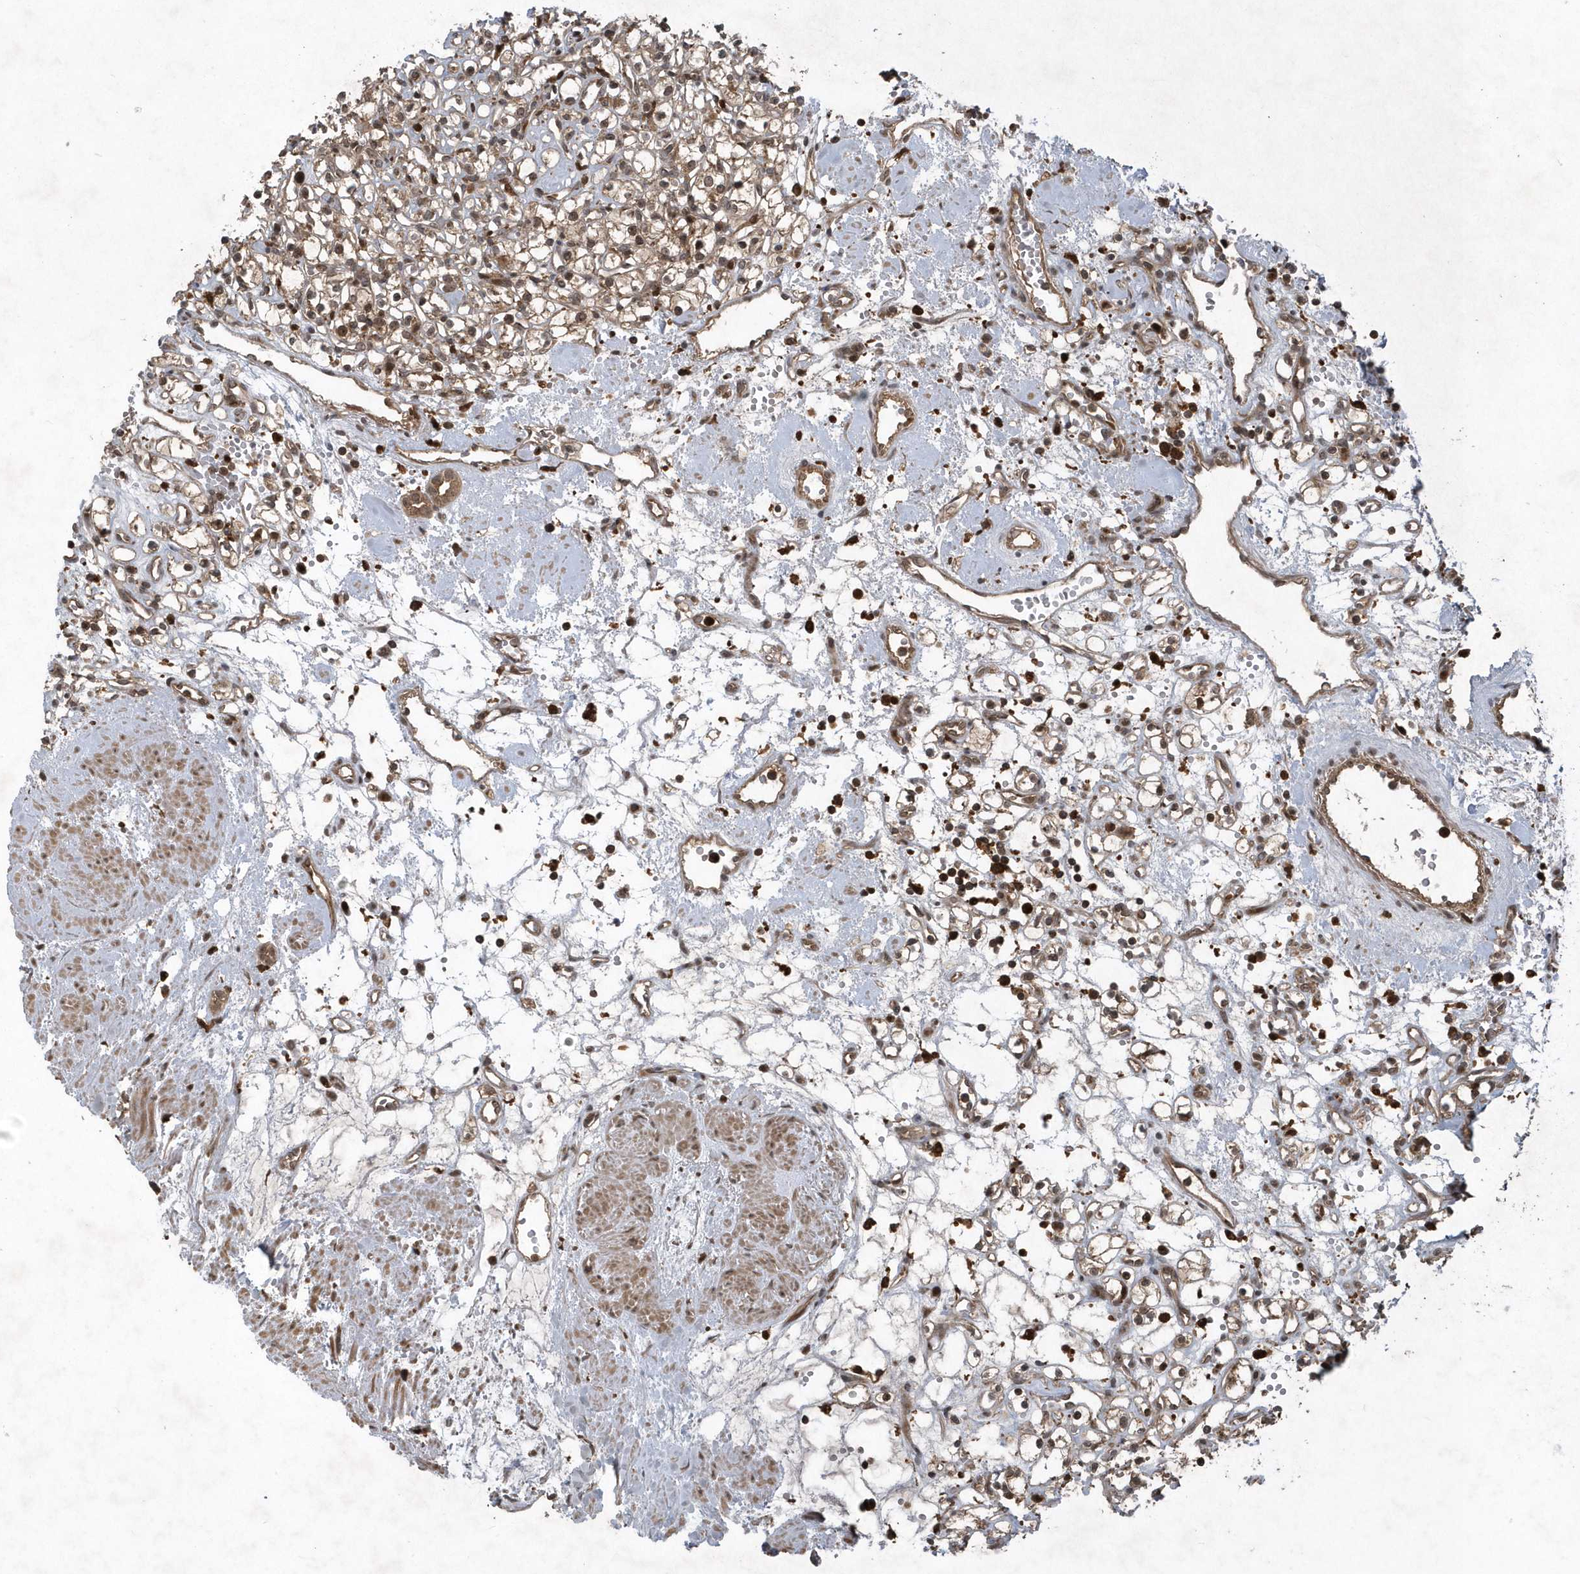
{"staining": {"intensity": "weak", "quantity": ">75%", "location": "cytoplasmic/membranous"}, "tissue": "renal cancer", "cell_type": "Tumor cells", "image_type": "cancer", "snomed": [{"axis": "morphology", "description": "Adenocarcinoma, NOS"}, {"axis": "topography", "description": "Kidney"}], "caption": "An image of human renal cancer (adenocarcinoma) stained for a protein shows weak cytoplasmic/membranous brown staining in tumor cells. (Brightfield microscopy of DAB IHC at high magnification).", "gene": "LACC1", "patient": {"sex": "female", "age": 59}}